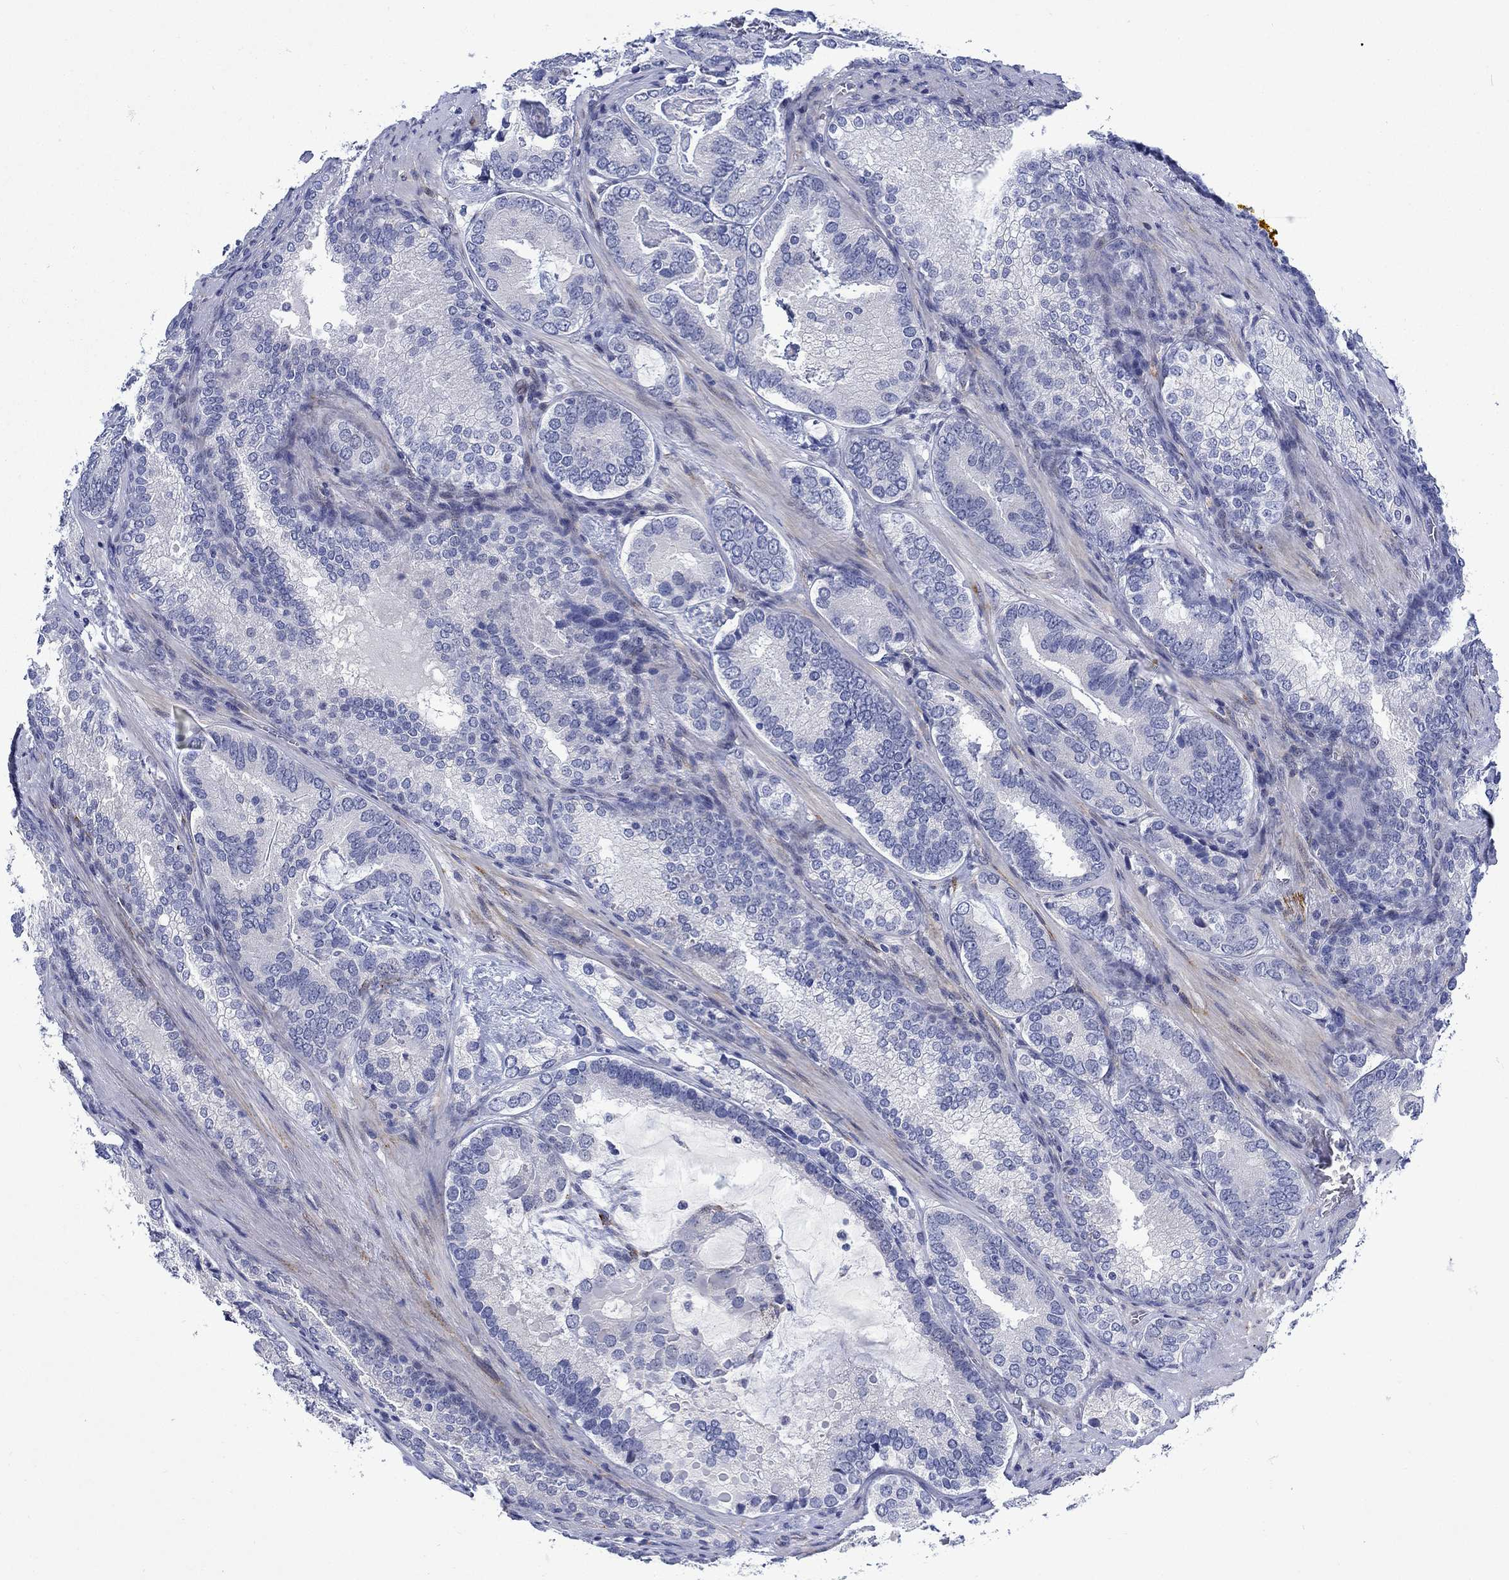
{"staining": {"intensity": "negative", "quantity": "none", "location": "none"}, "tissue": "prostate cancer", "cell_type": "Tumor cells", "image_type": "cancer", "snomed": [{"axis": "morphology", "description": "Adenocarcinoma, Low grade"}, {"axis": "topography", "description": "Prostate"}], "caption": "IHC photomicrograph of neoplastic tissue: prostate adenocarcinoma (low-grade) stained with DAB reveals no significant protein expression in tumor cells.", "gene": "KSR2", "patient": {"sex": "male", "age": 60}}